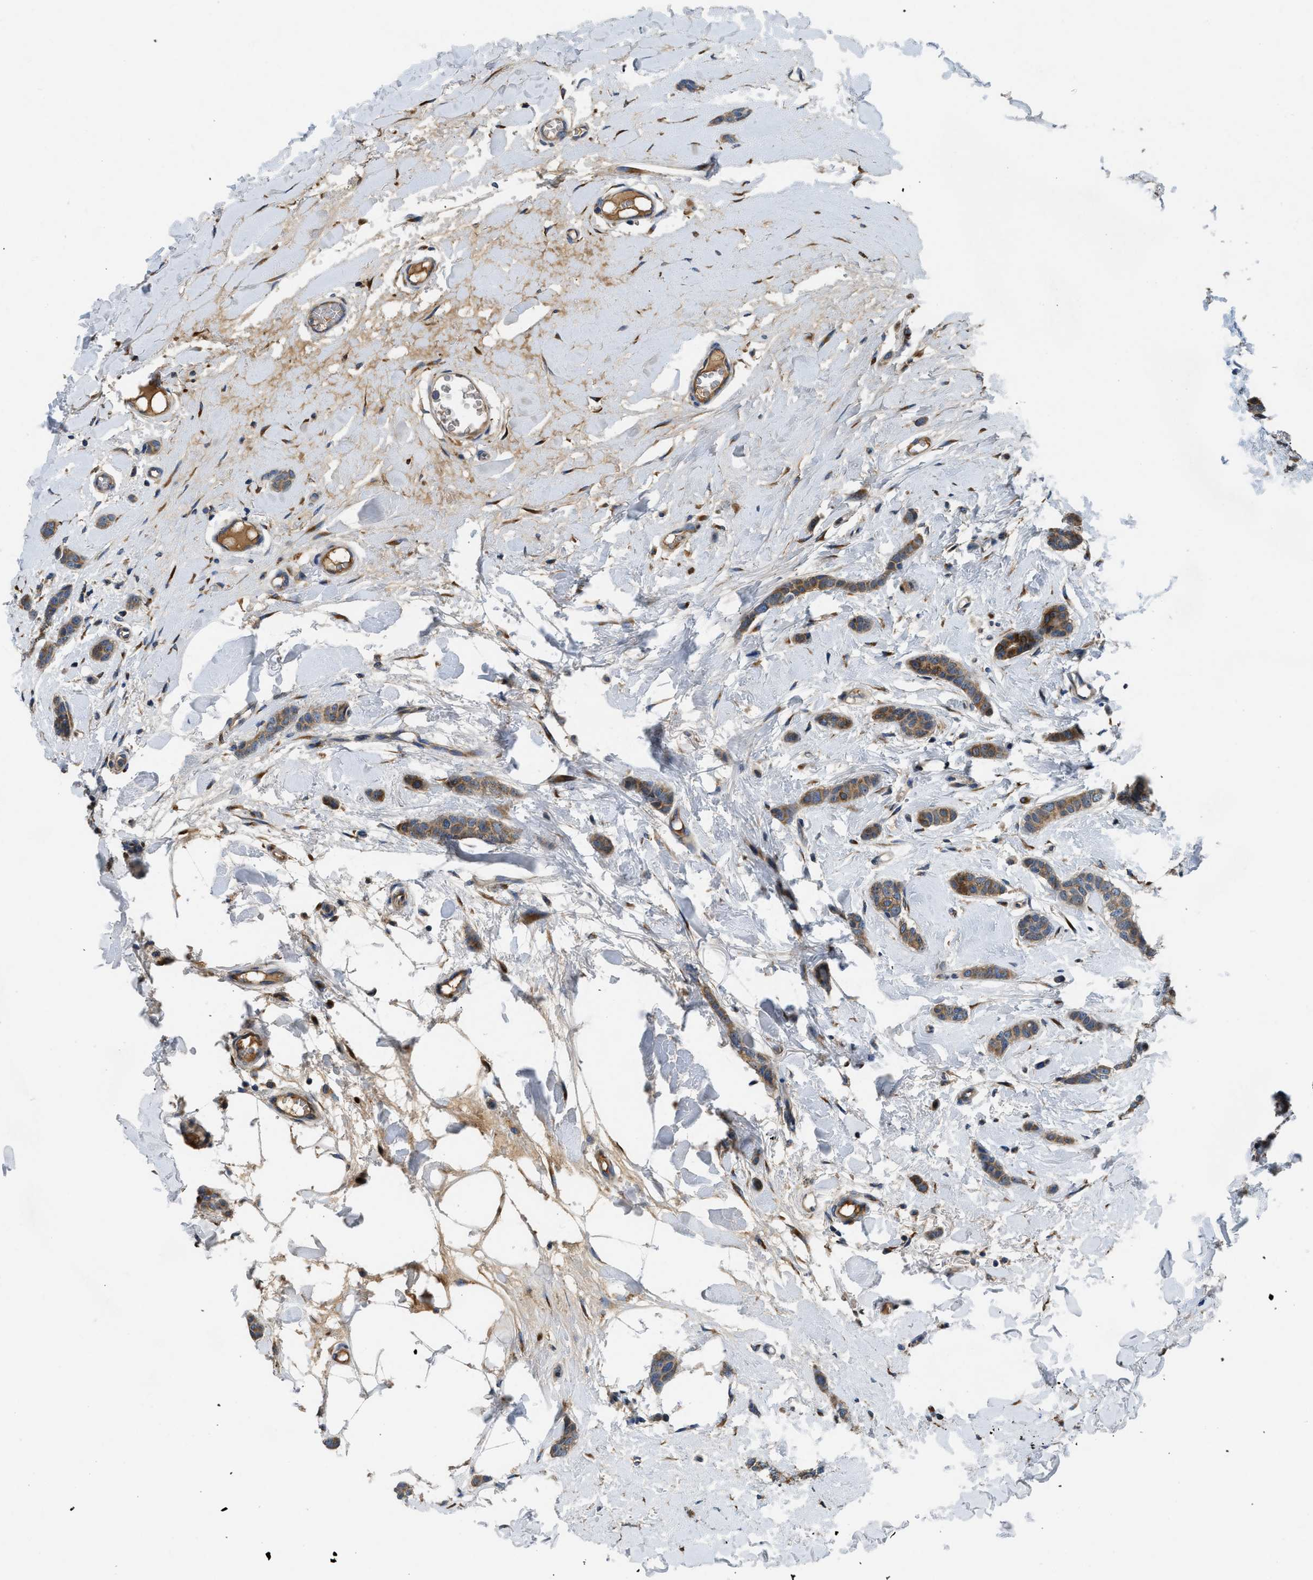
{"staining": {"intensity": "moderate", "quantity": ">75%", "location": "cytoplasmic/membranous"}, "tissue": "breast cancer", "cell_type": "Tumor cells", "image_type": "cancer", "snomed": [{"axis": "morphology", "description": "Lobular carcinoma"}, {"axis": "topography", "description": "Skin"}, {"axis": "topography", "description": "Breast"}], "caption": "Breast cancer (lobular carcinoma) was stained to show a protein in brown. There is medium levels of moderate cytoplasmic/membranous positivity in about >75% of tumor cells.", "gene": "GGCX", "patient": {"sex": "female", "age": 46}}